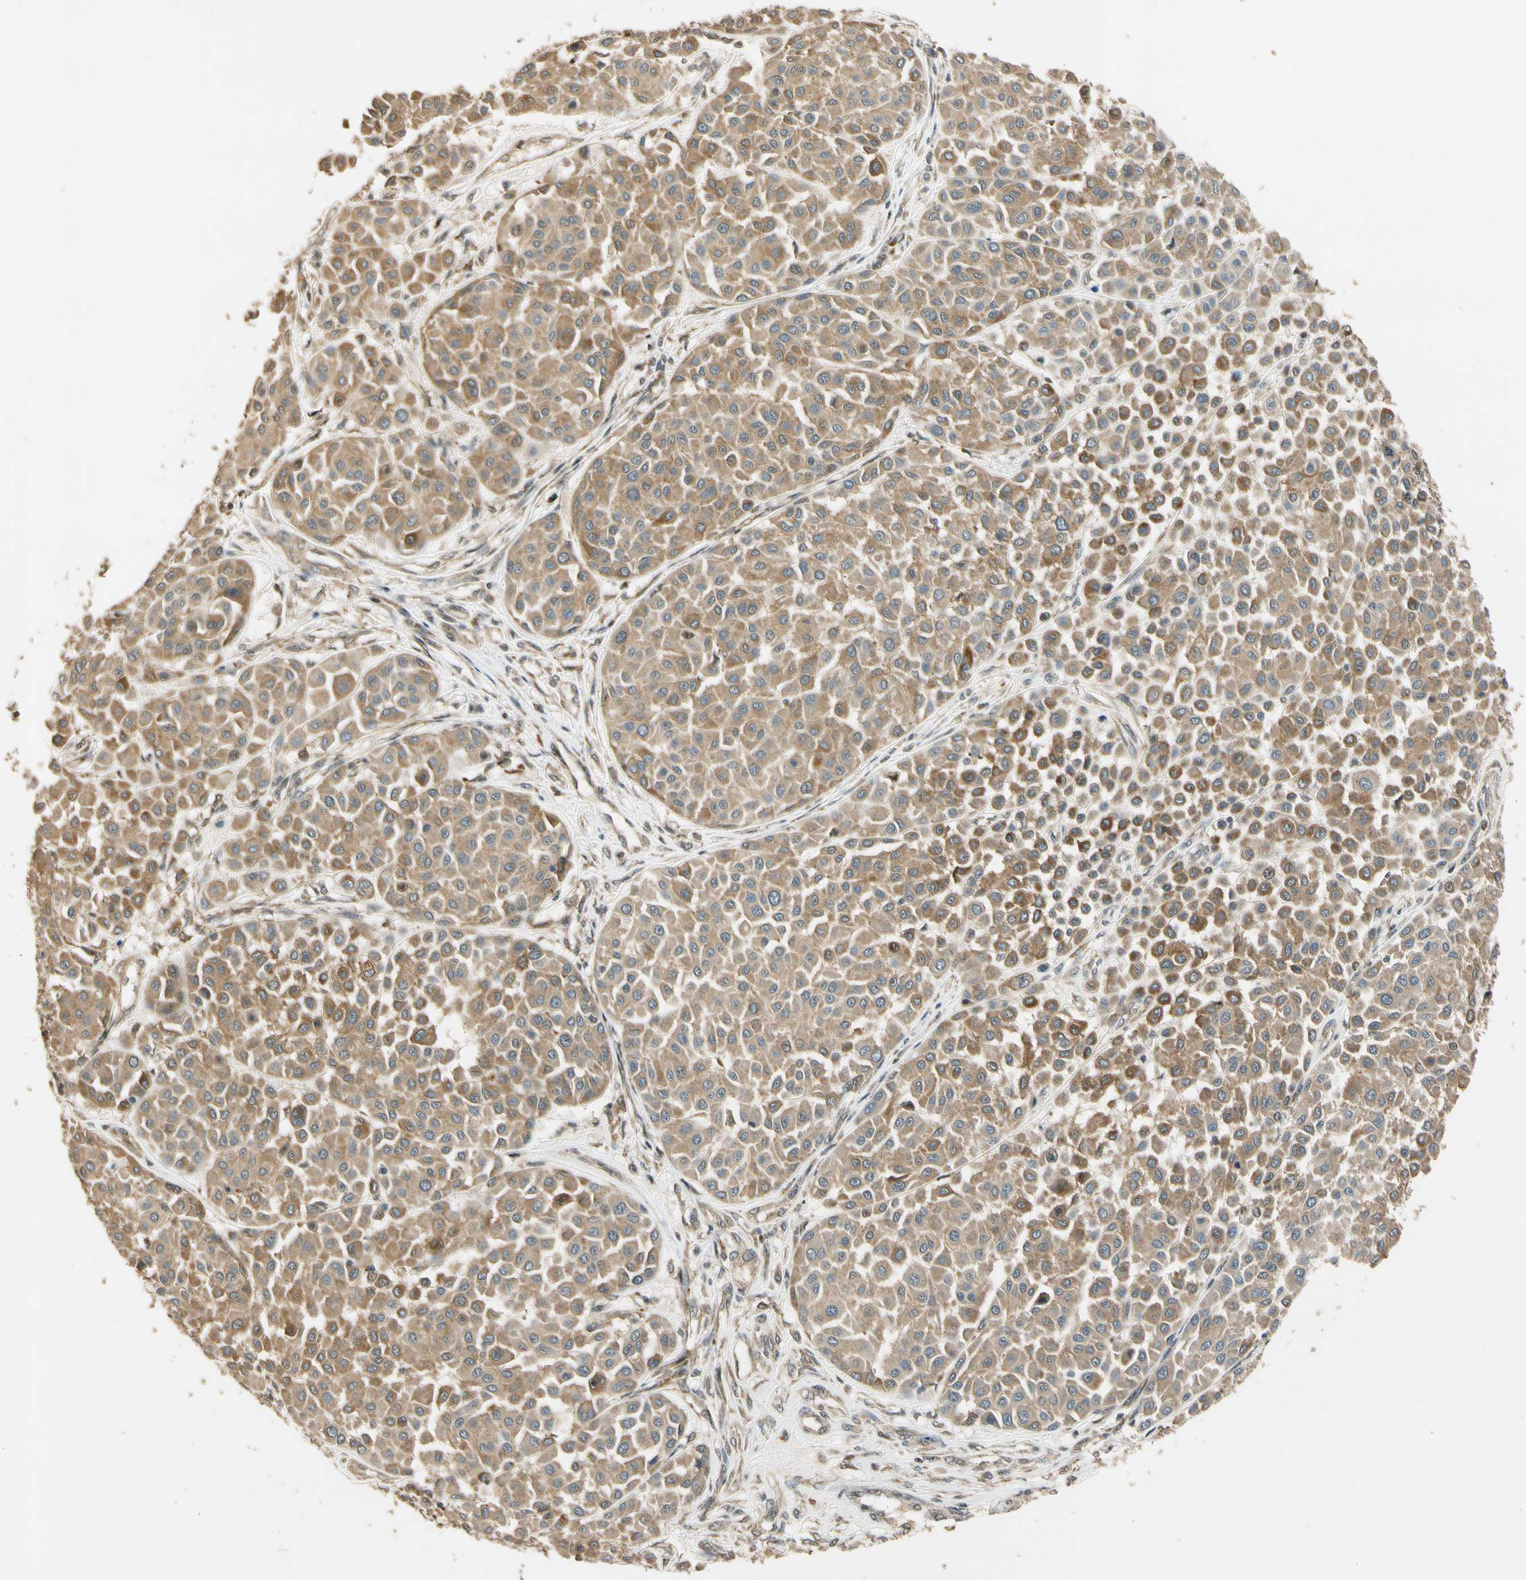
{"staining": {"intensity": "moderate", "quantity": ">75%", "location": "cytoplasmic/membranous"}, "tissue": "melanoma", "cell_type": "Tumor cells", "image_type": "cancer", "snomed": [{"axis": "morphology", "description": "Malignant melanoma, Metastatic site"}, {"axis": "topography", "description": "Soft tissue"}], "caption": "A histopathology image of human malignant melanoma (metastatic site) stained for a protein exhibits moderate cytoplasmic/membranous brown staining in tumor cells. (DAB IHC, brown staining for protein, blue staining for nuclei).", "gene": "LAMTOR1", "patient": {"sex": "male", "age": 41}}